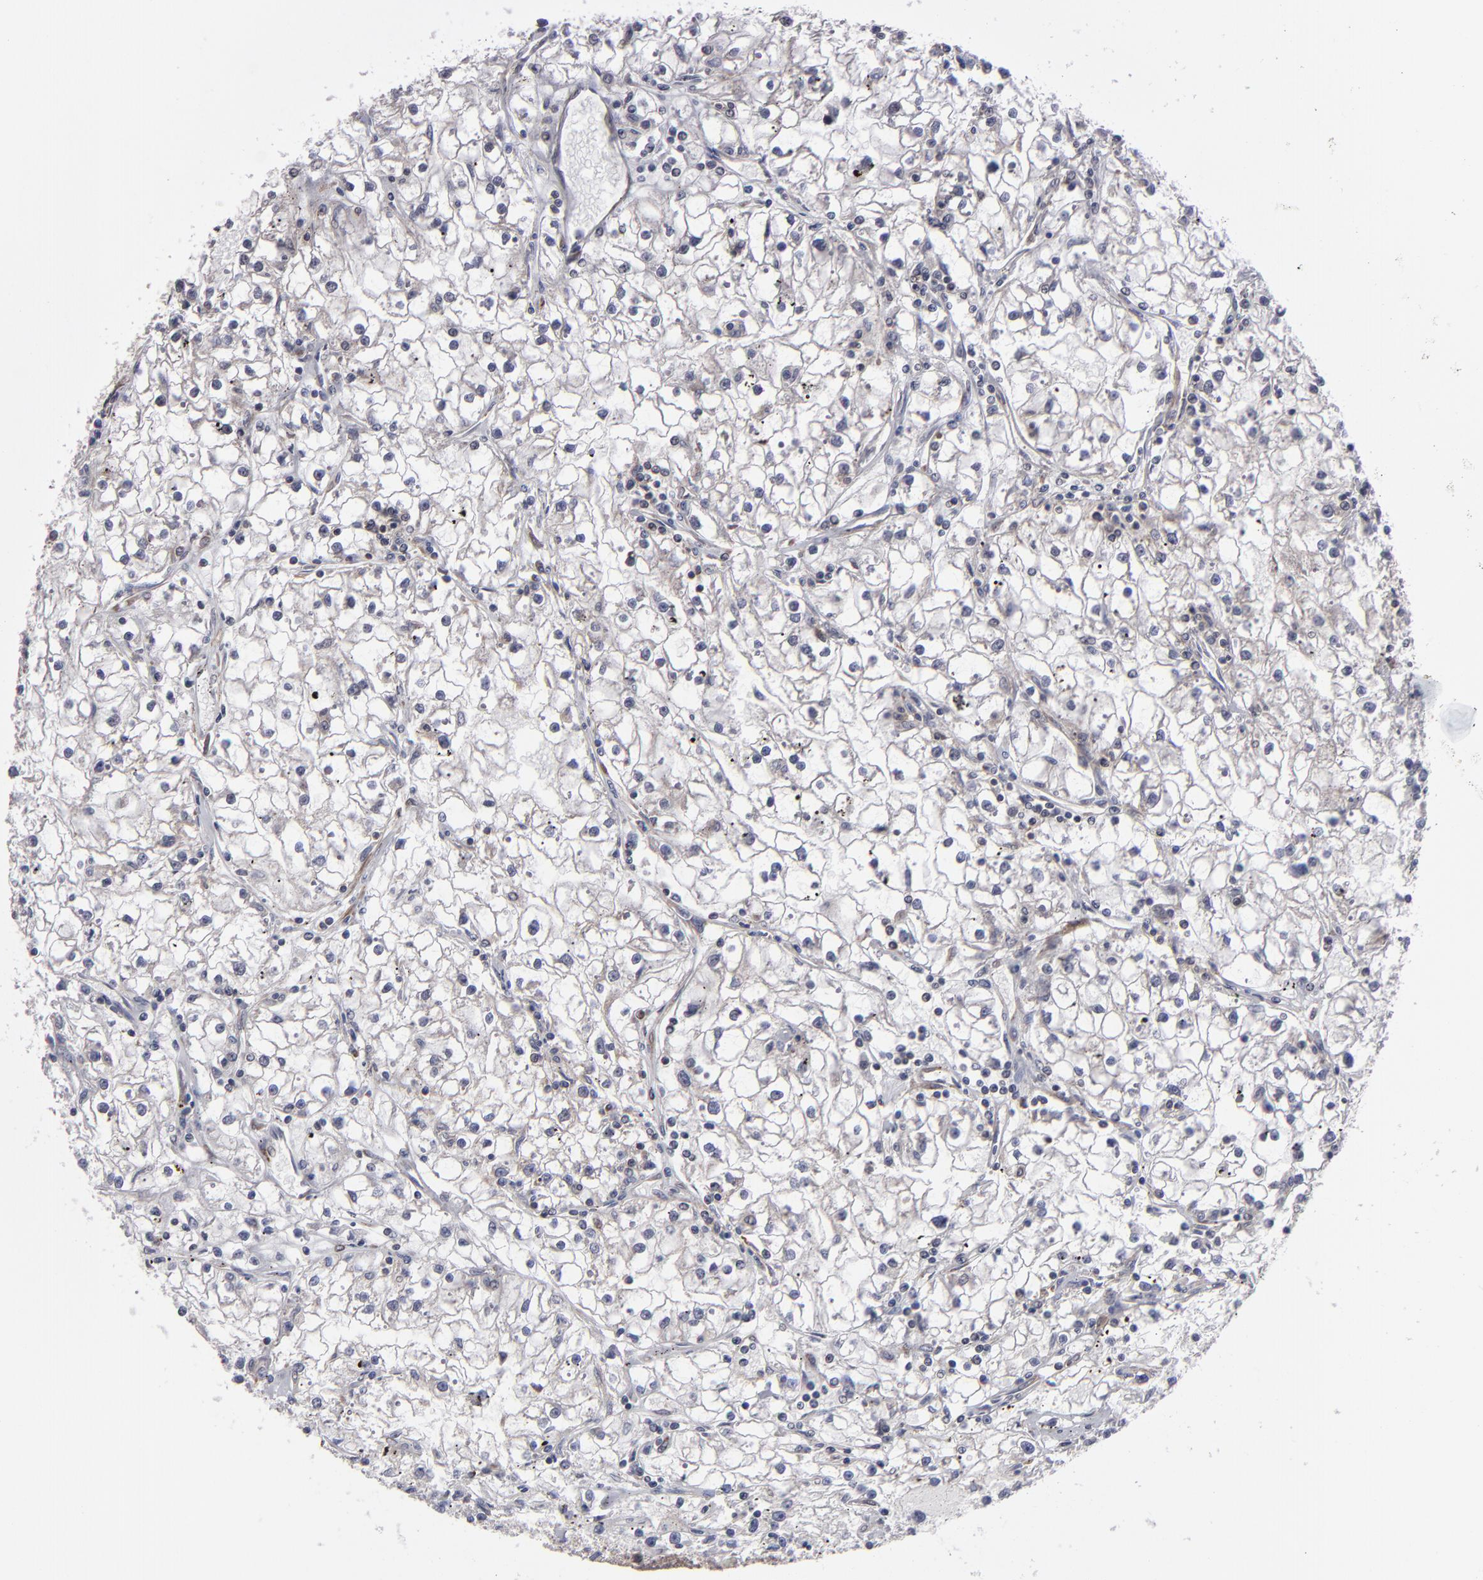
{"staining": {"intensity": "negative", "quantity": "none", "location": "none"}, "tissue": "renal cancer", "cell_type": "Tumor cells", "image_type": "cancer", "snomed": [{"axis": "morphology", "description": "Adenocarcinoma, NOS"}, {"axis": "topography", "description": "Kidney"}], "caption": "DAB (3,3'-diaminobenzidine) immunohistochemical staining of renal adenocarcinoma displays no significant staining in tumor cells. The staining was performed using DAB (3,3'-diaminobenzidine) to visualize the protein expression in brown, while the nuclei were stained in blue with hematoxylin (Magnification: 20x).", "gene": "GLCCI1", "patient": {"sex": "male", "age": 56}}